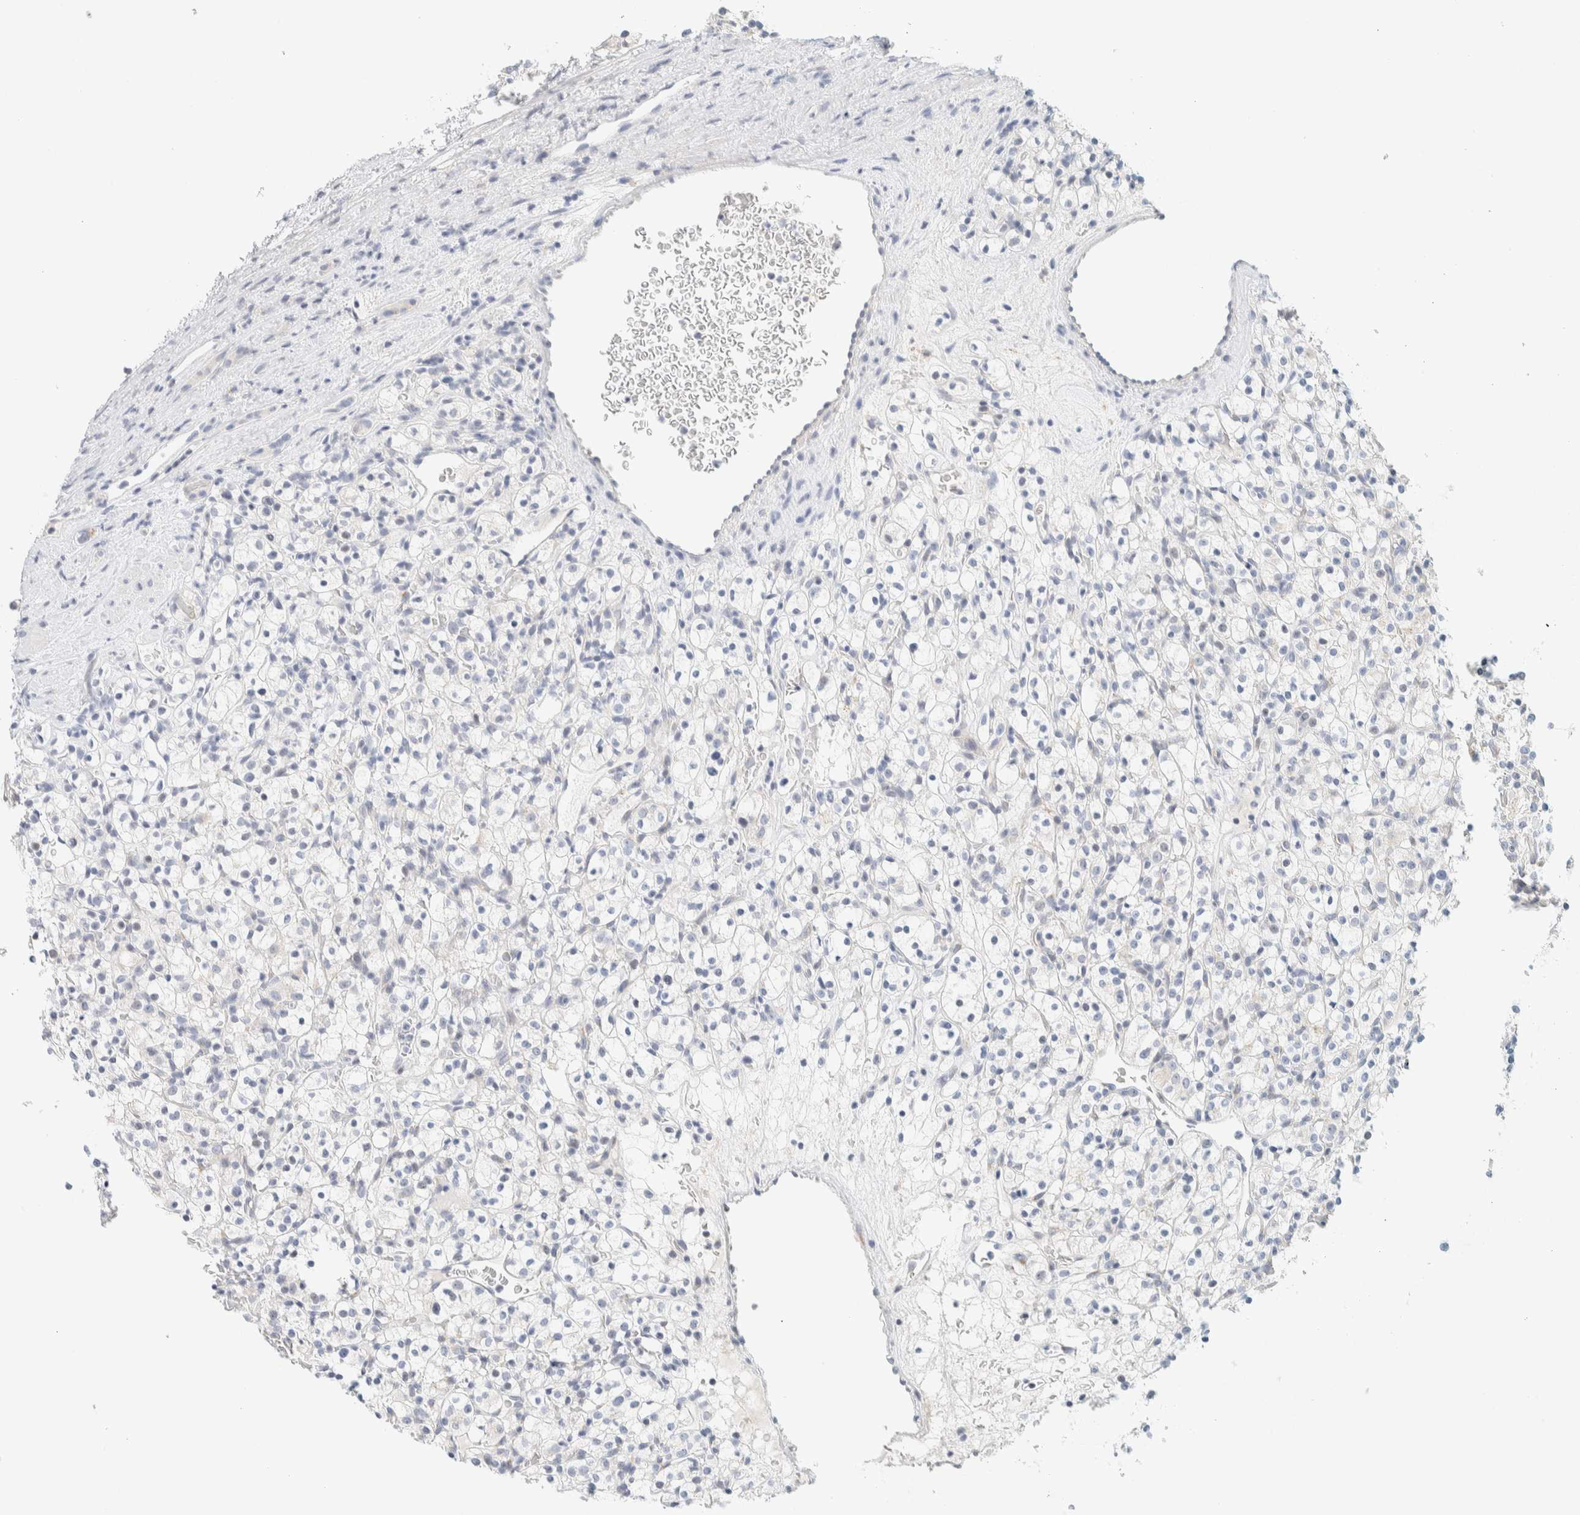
{"staining": {"intensity": "negative", "quantity": "none", "location": "none"}, "tissue": "renal cancer", "cell_type": "Tumor cells", "image_type": "cancer", "snomed": [{"axis": "morphology", "description": "Normal tissue, NOS"}, {"axis": "morphology", "description": "Adenocarcinoma, NOS"}, {"axis": "topography", "description": "Kidney"}], "caption": "This photomicrograph is of adenocarcinoma (renal) stained with immunohistochemistry (IHC) to label a protein in brown with the nuclei are counter-stained blue. There is no staining in tumor cells. (DAB (3,3'-diaminobenzidine) immunohistochemistry (IHC) with hematoxylin counter stain).", "gene": "SPNS3", "patient": {"sex": "female", "age": 72}}